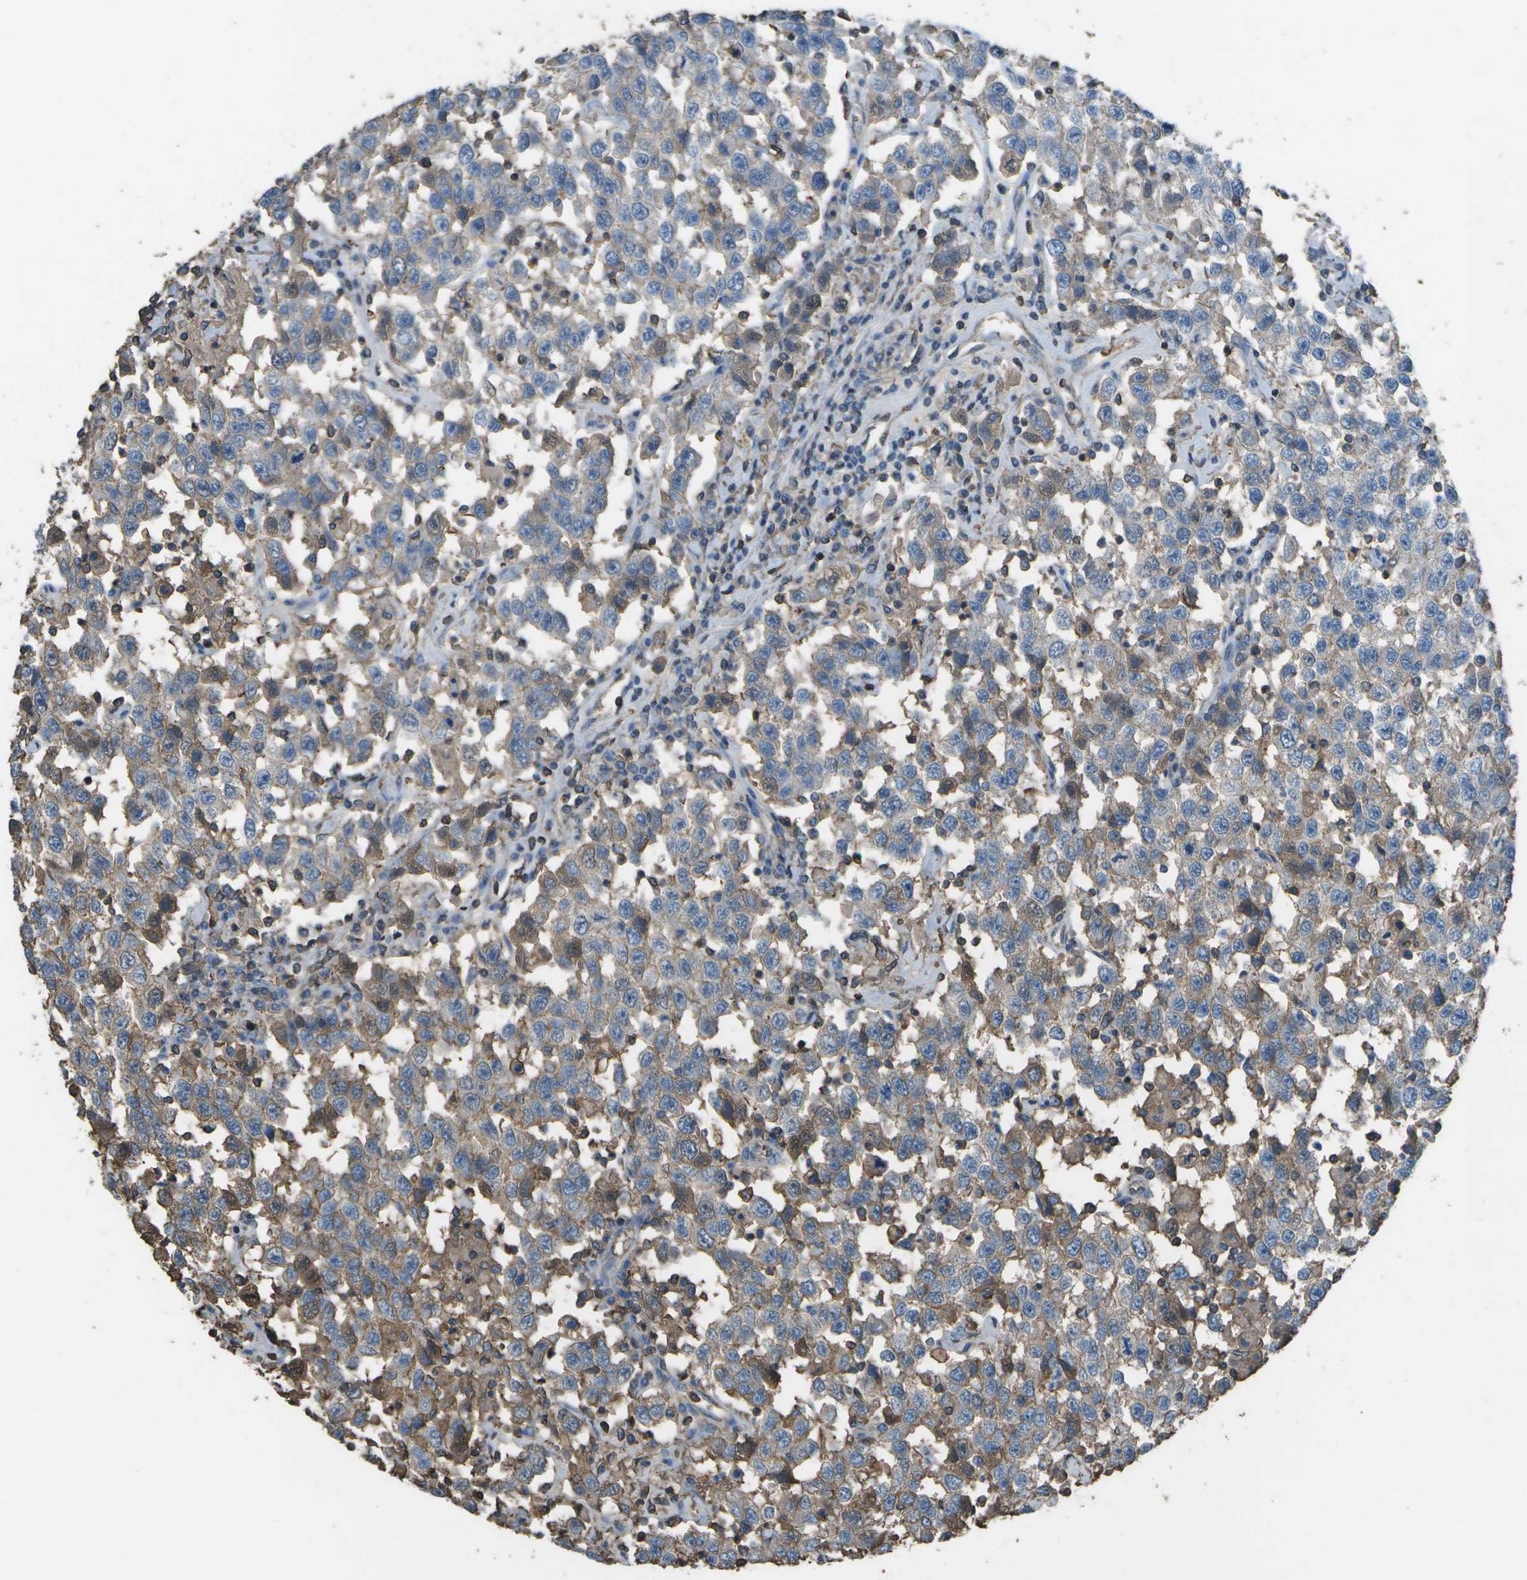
{"staining": {"intensity": "moderate", "quantity": "25%-75%", "location": "cytoplasmic/membranous"}, "tissue": "testis cancer", "cell_type": "Tumor cells", "image_type": "cancer", "snomed": [{"axis": "morphology", "description": "Seminoma, NOS"}, {"axis": "topography", "description": "Testis"}], "caption": "Moderate cytoplasmic/membranous expression is seen in about 25%-75% of tumor cells in testis seminoma.", "gene": "CYP4F11", "patient": {"sex": "male", "age": 41}}